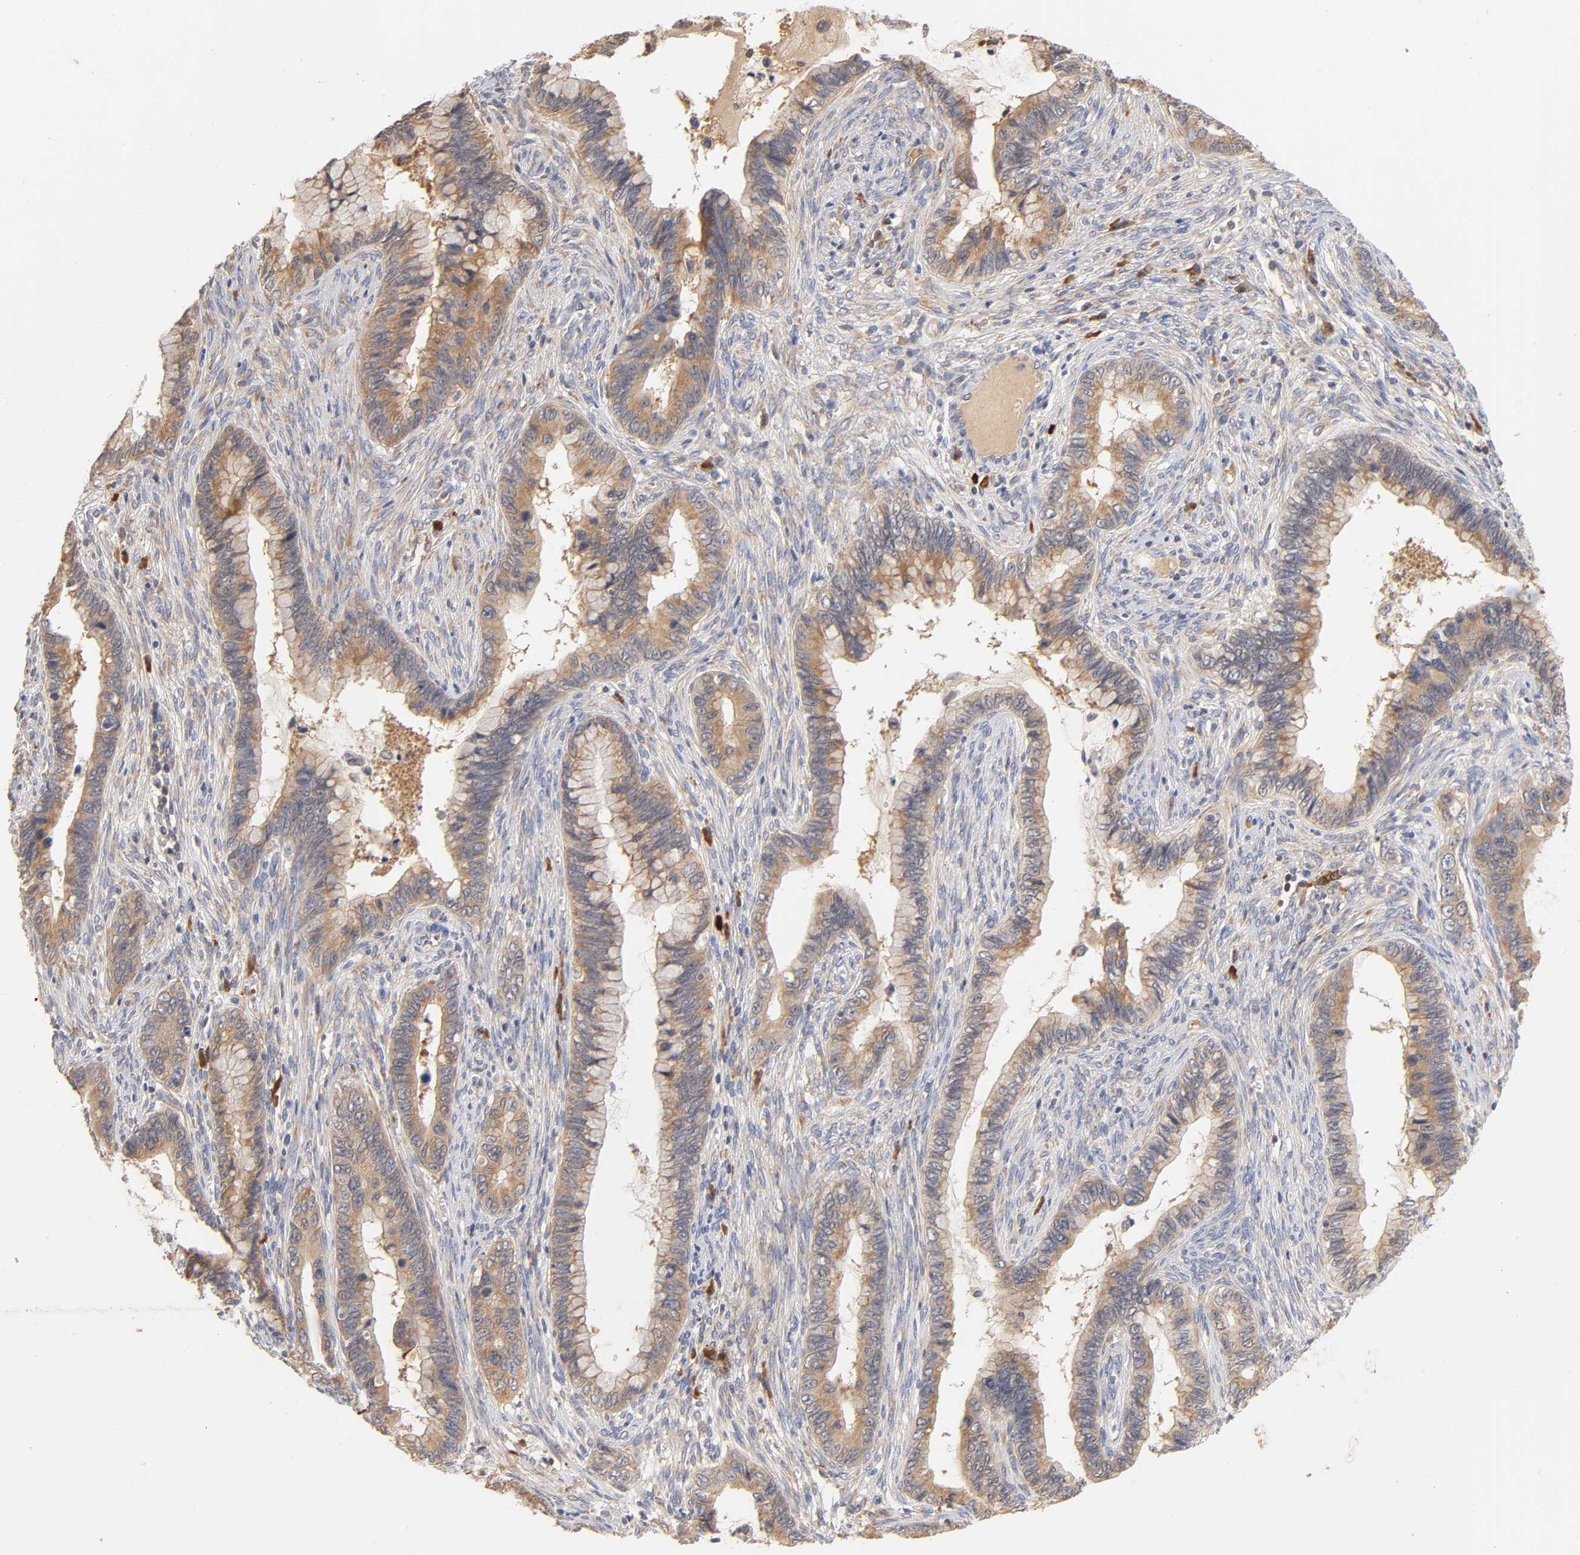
{"staining": {"intensity": "moderate", "quantity": ">75%", "location": "cytoplasmic/membranous"}, "tissue": "cervical cancer", "cell_type": "Tumor cells", "image_type": "cancer", "snomed": [{"axis": "morphology", "description": "Adenocarcinoma, NOS"}, {"axis": "topography", "description": "Cervix"}], "caption": "A photomicrograph showing moderate cytoplasmic/membranous staining in approximately >75% of tumor cells in cervical adenocarcinoma, as visualized by brown immunohistochemical staining.", "gene": "RPS29", "patient": {"sex": "female", "age": 44}}